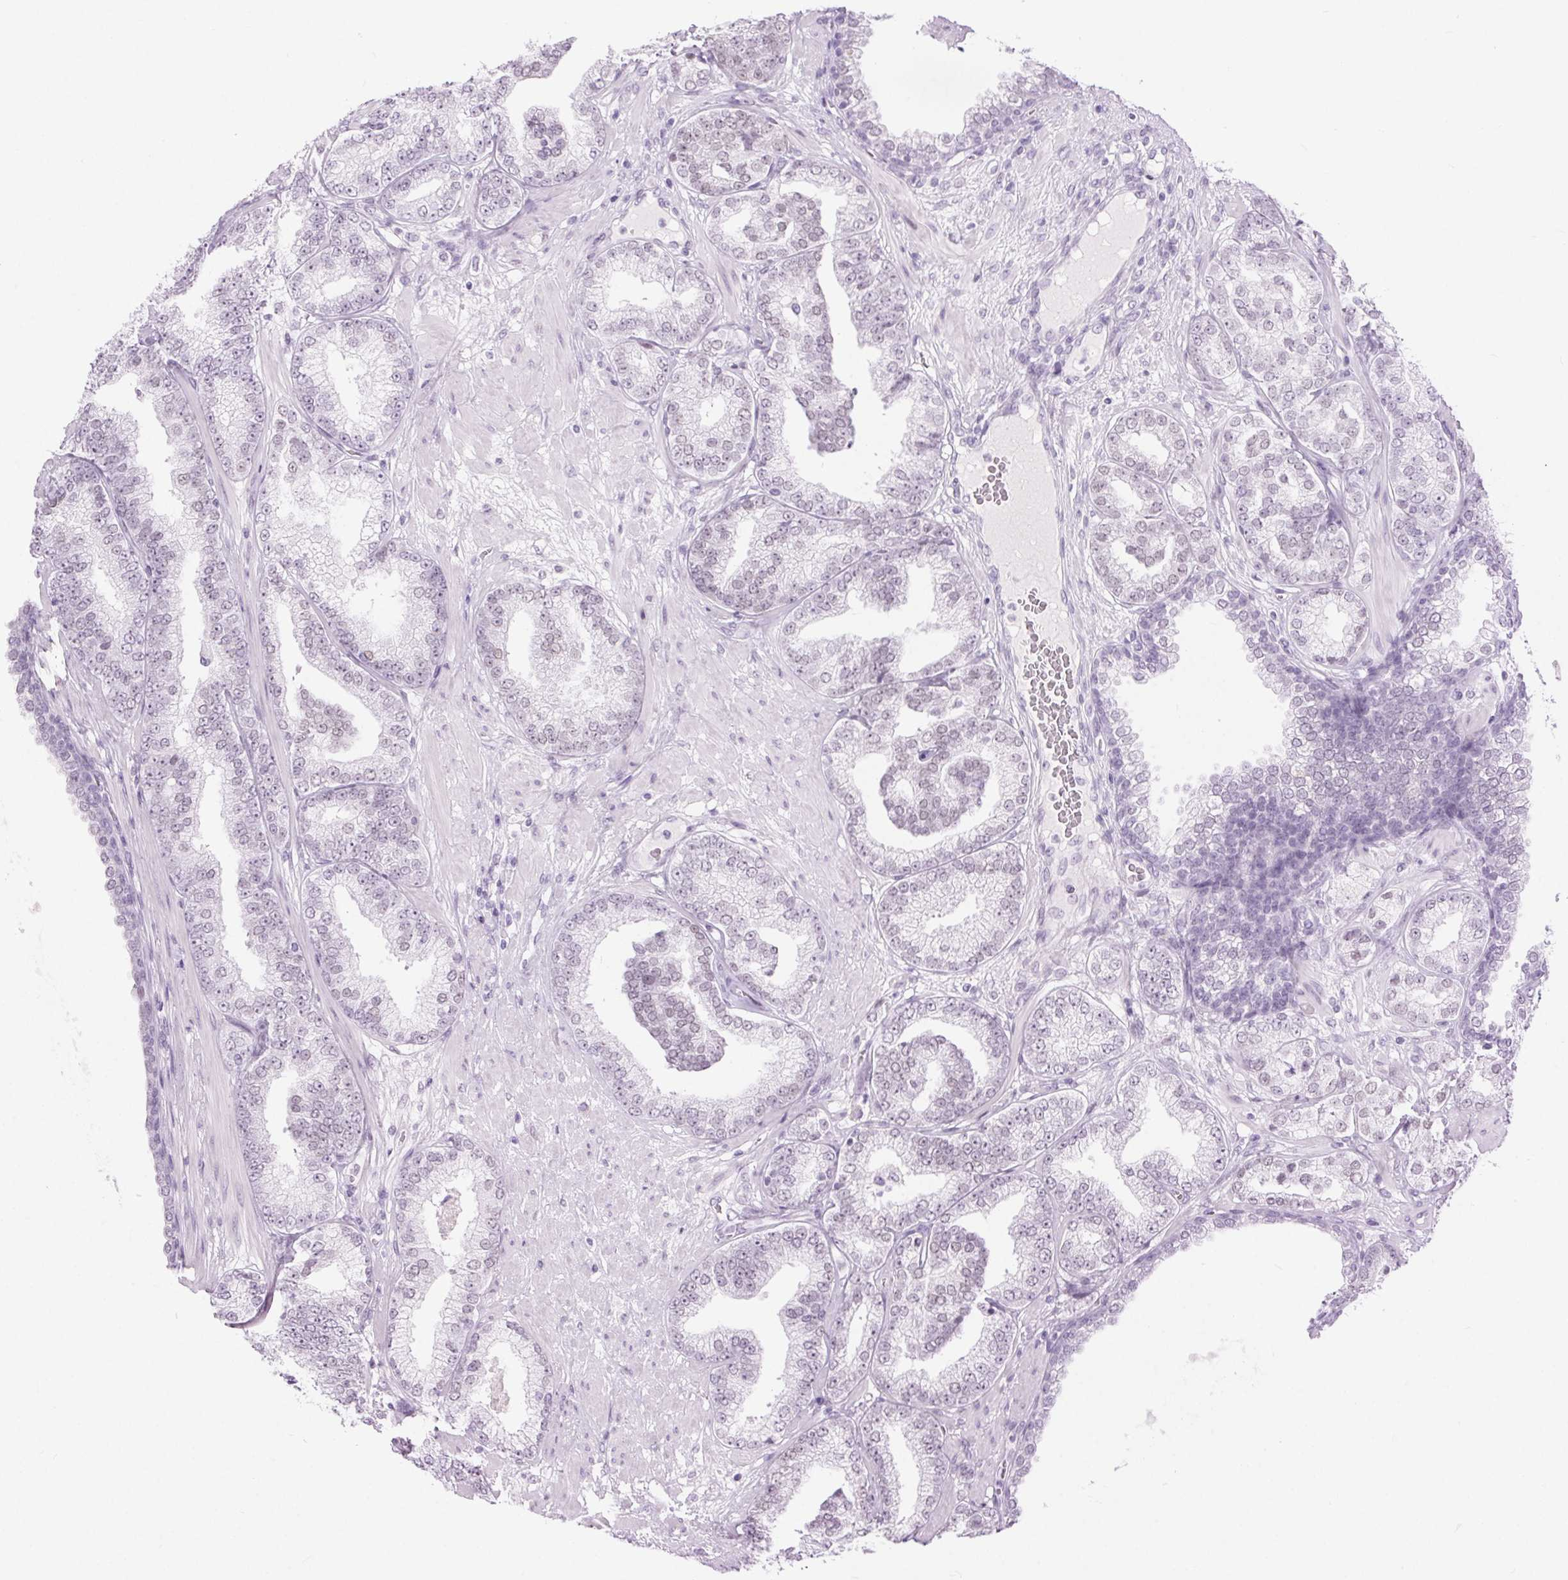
{"staining": {"intensity": "negative", "quantity": "none", "location": "none"}, "tissue": "prostate cancer", "cell_type": "Tumor cells", "image_type": "cancer", "snomed": [{"axis": "morphology", "description": "Adenocarcinoma, High grade"}, {"axis": "topography", "description": "Prostate"}], "caption": "A histopathology image of prostate high-grade adenocarcinoma stained for a protein demonstrates no brown staining in tumor cells.", "gene": "BEND2", "patient": {"sex": "male", "age": 62}}